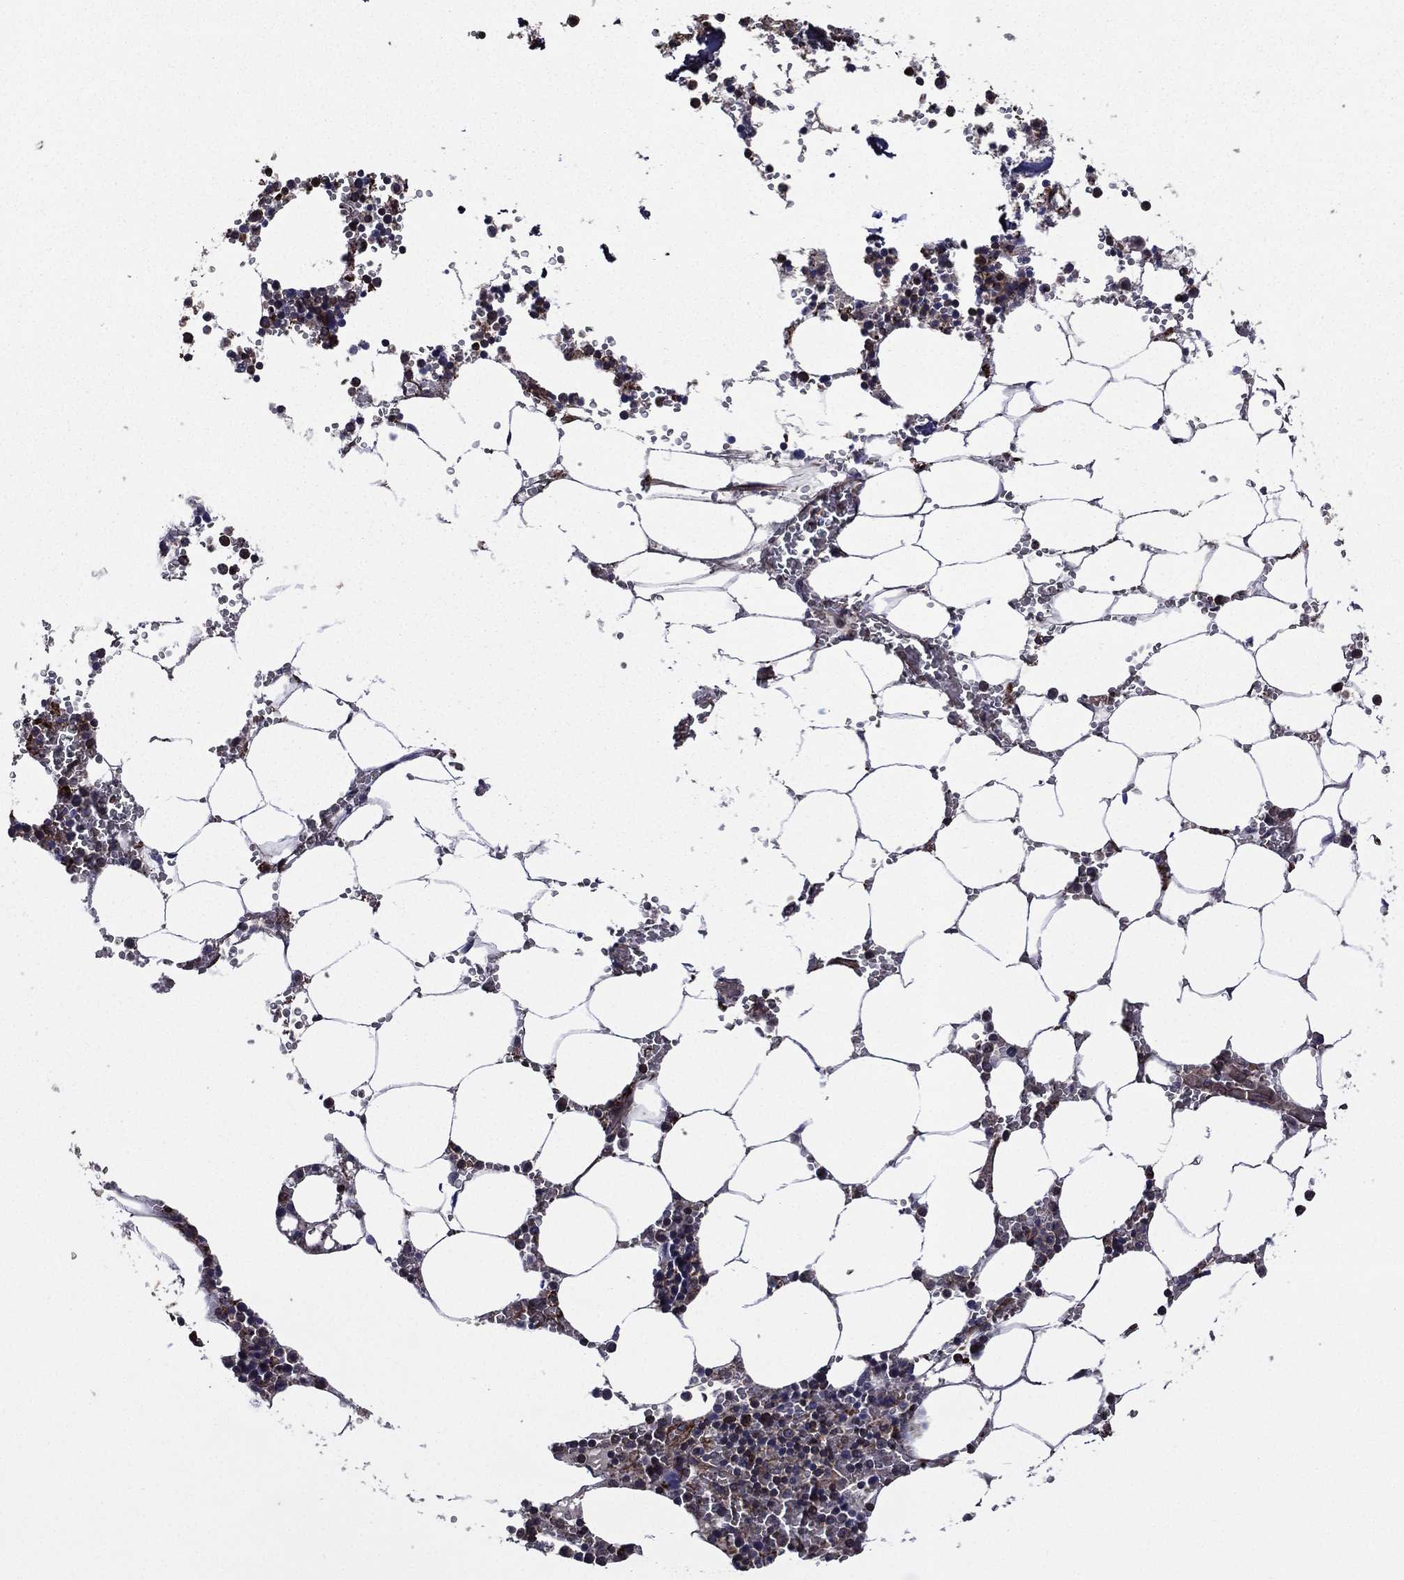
{"staining": {"intensity": "moderate", "quantity": "25%-75%", "location": "cytoplasmic/membranous"}, "tissue": "bone marrow", "cell_type": "Hematopoietic cells", "image_type": "normal", "snomed": [{"axis": "morphology", "description": "Normal tissue, NOS"}, {"axis": "topography", "description": "Bone marrow"}], "caption": "Immunohistochemistry (IHC) of benign human bone marrow exhibits medium levels of moderate cytoplasmic/membranous positivity in about 25%-75% of hematopoietic cells. (Brightfield microscopy of DAB IHC at high magnification).", "gene": "PLPP3", "patient": {"sex": "female", "age": 64}}